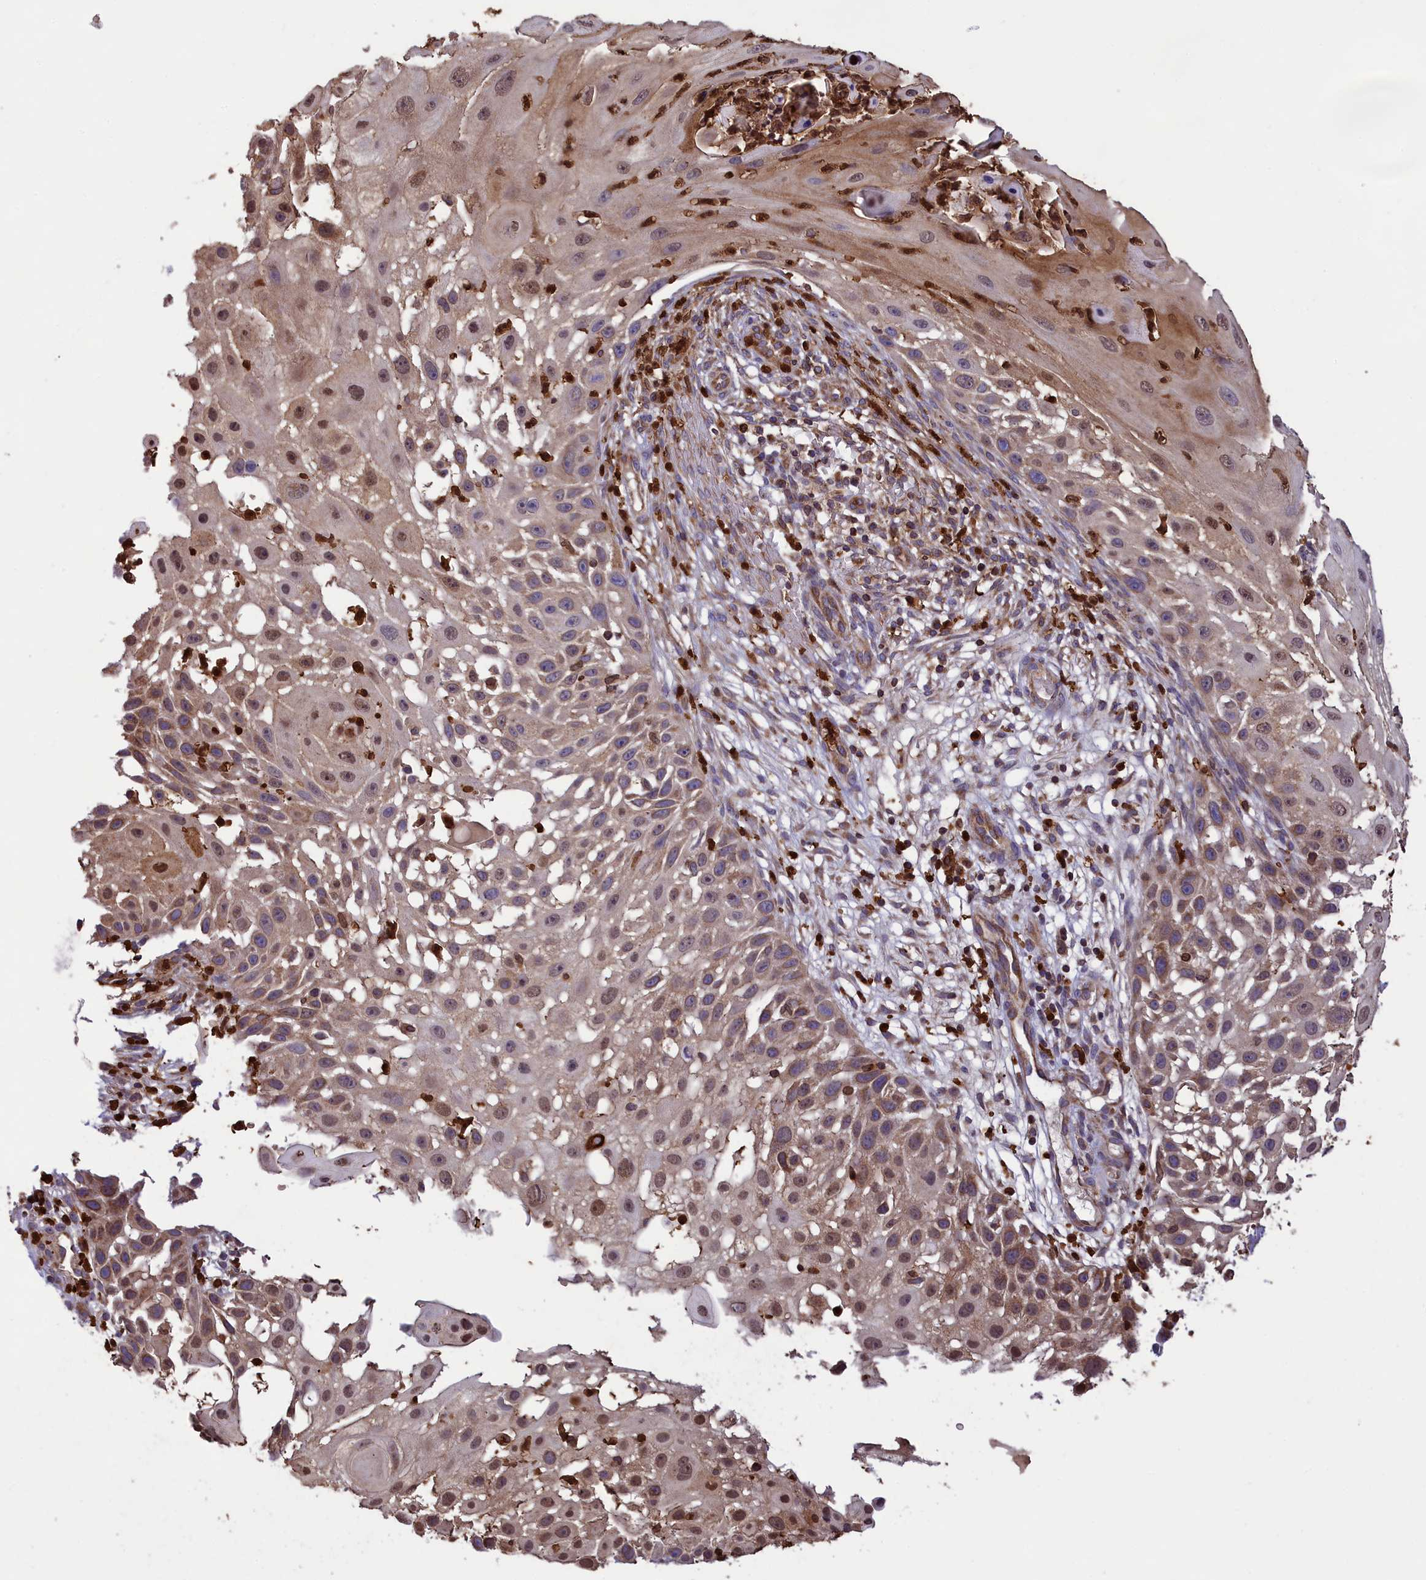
{"staining": {"intensity": "weak", "quantity": "25%-75%", "location": "cytoplasmic/membranous,nuclear"}, "tissue": "skin cancer", "cell_type": "Tumor cells", "image_type": "cancer", "snomed": [{"axis": "morphology", "description": "Squamous cell carcinoma, NOS"}, {"axis": "topography", "description": "Skin"}], "caption": "IHC histopathology image of human skin squamous cell carcinoma stained for a protein (brown), which exhibits low levels of weak cytoplasmic/membranous and nuclear expression in approximately 25%-75% of tumor cells.", "gene": "PKHD1L1", "patient": {"sex": "female", "age": 44}}